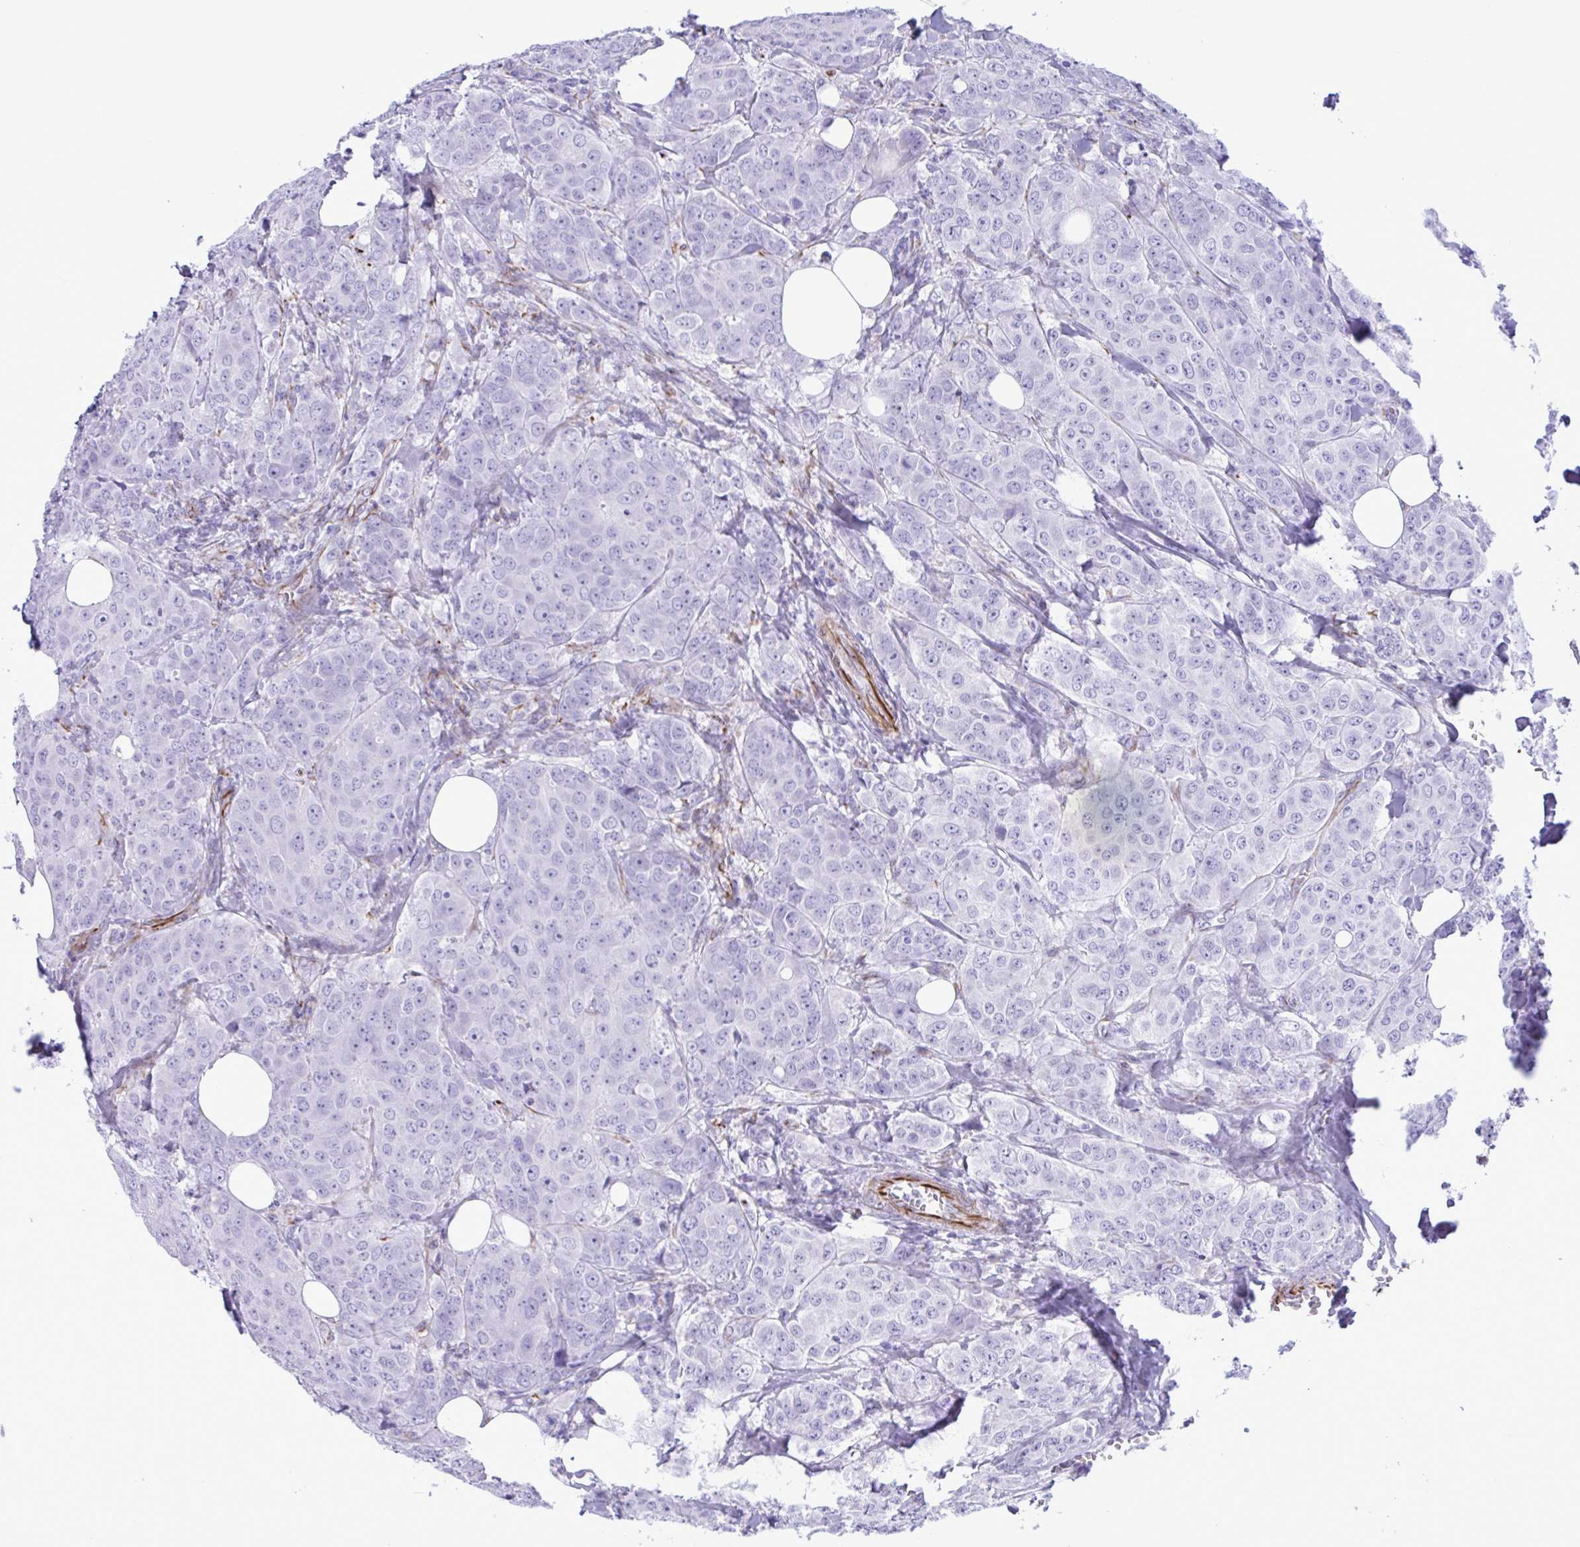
{"staining": {"intensity": "negative", "quantity": "none", "location": "none"}, "tissue": "breast cancer", "cell_type": "Tumor cells", "image_type": "cancer", "snomed": [{"axis": "morphology", "description": "Duct carcinoma"}, {"axis": "topography", "description": "Breast"}], "caption": "The histopathology image shows no significant expression in tumor cells of infiltrating ductal carcinoma (breast).", "gene": "SMAD5", "patient": {"sex": "female", "age": 43}}